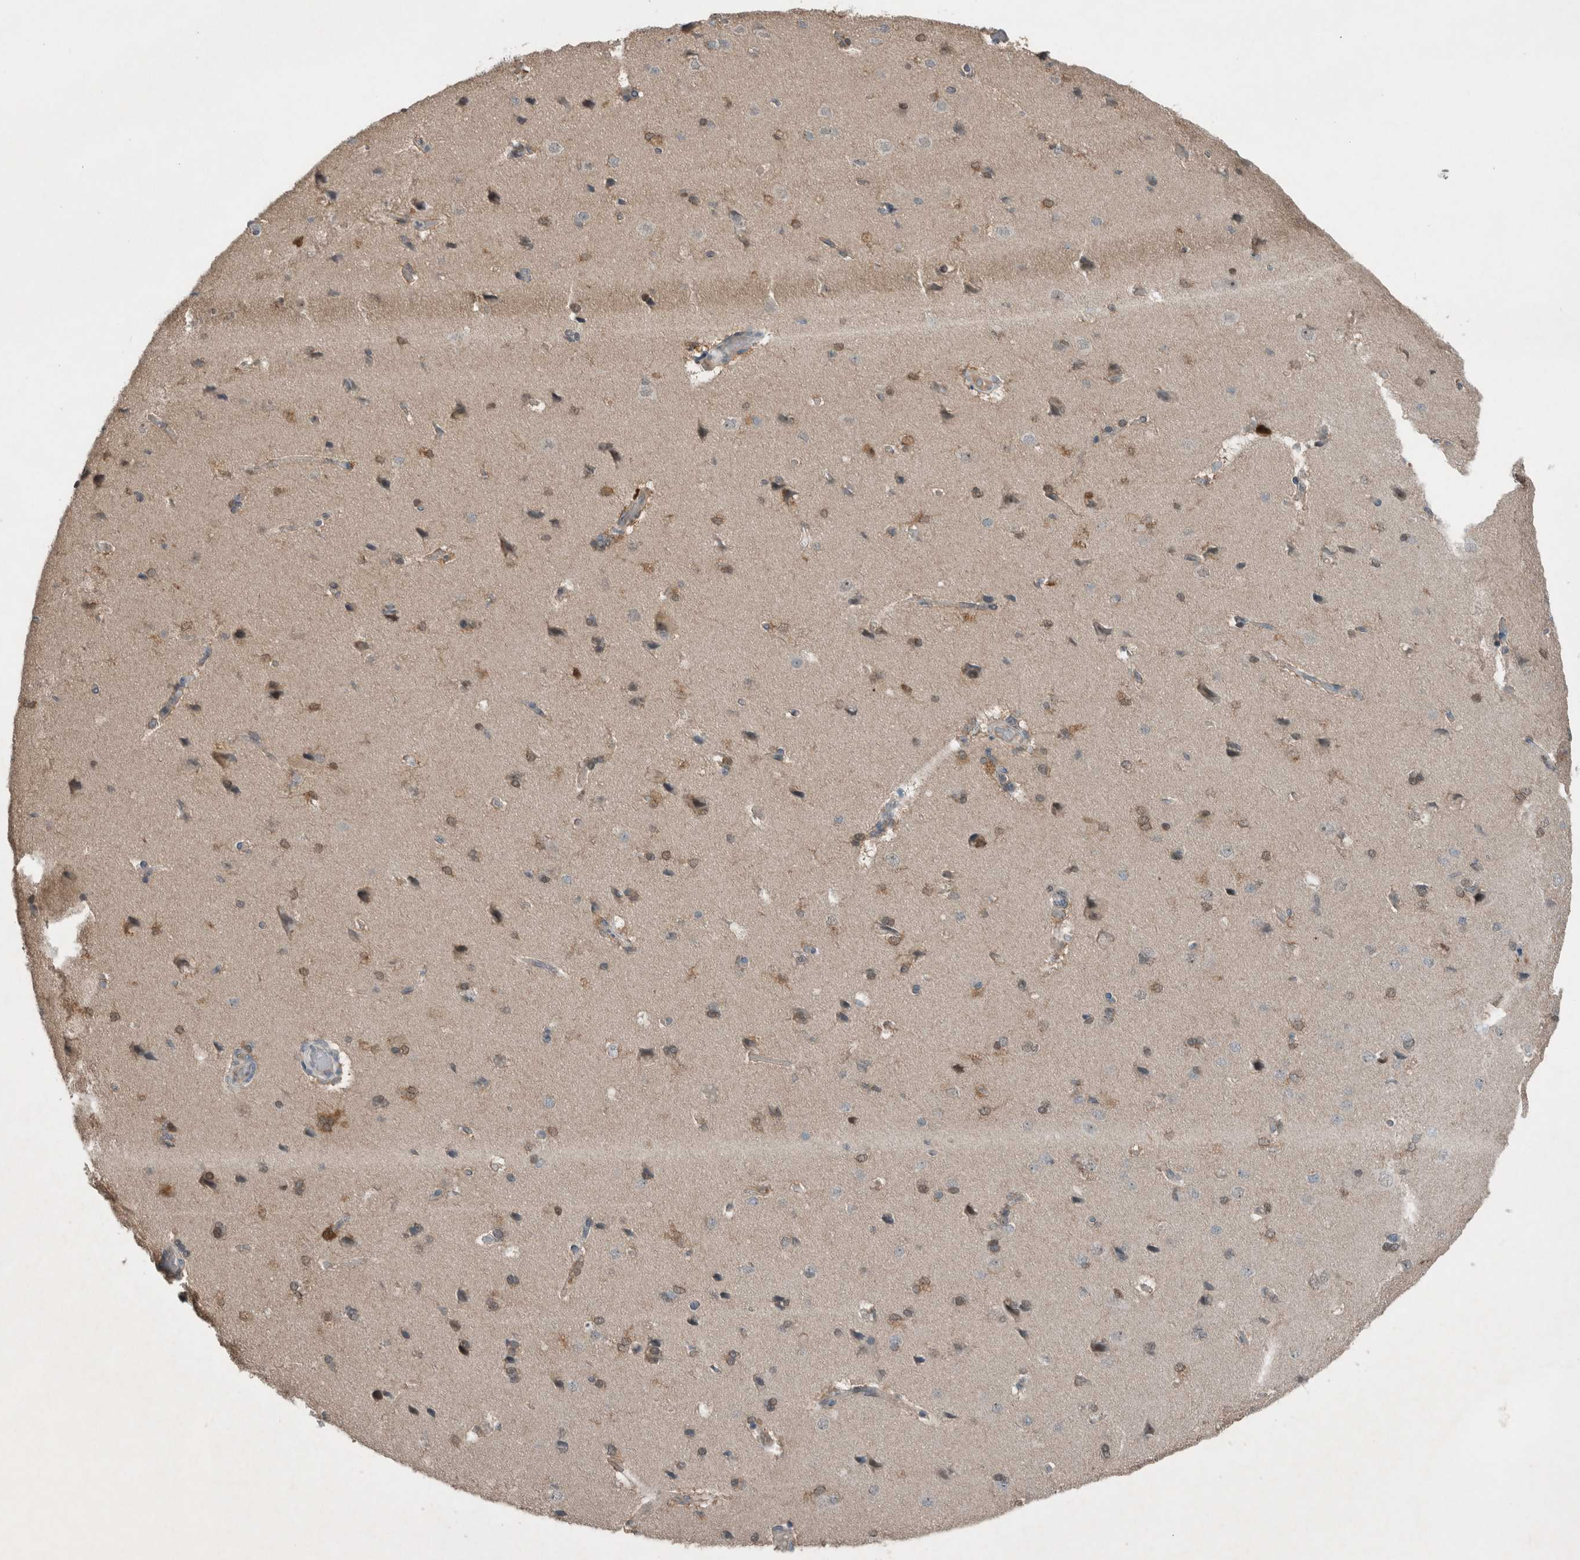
{"staining": {"intensity": "moderate", "quantity": "25%-75%", "location": "cytoplasmic/membranous"}, "tissue": "cerebral cortex", "cell_type": "Endothelial cells", "image_type": "normal", "snomed": [{"axis": "morphology", "description": "Normal tissue, NOS"}, {"axis": "topography", "description": "Cerebral cortex"}], "caption": "Immunohistochemical staining of benign human cerebral cortex reveals medium levels of moderate cytoplasmic/membranous positivity in approximately 25%-75% of endothelial cells.", "gene": "ENSG00000285245", "patient": {"sex": "male", "age": 62}}